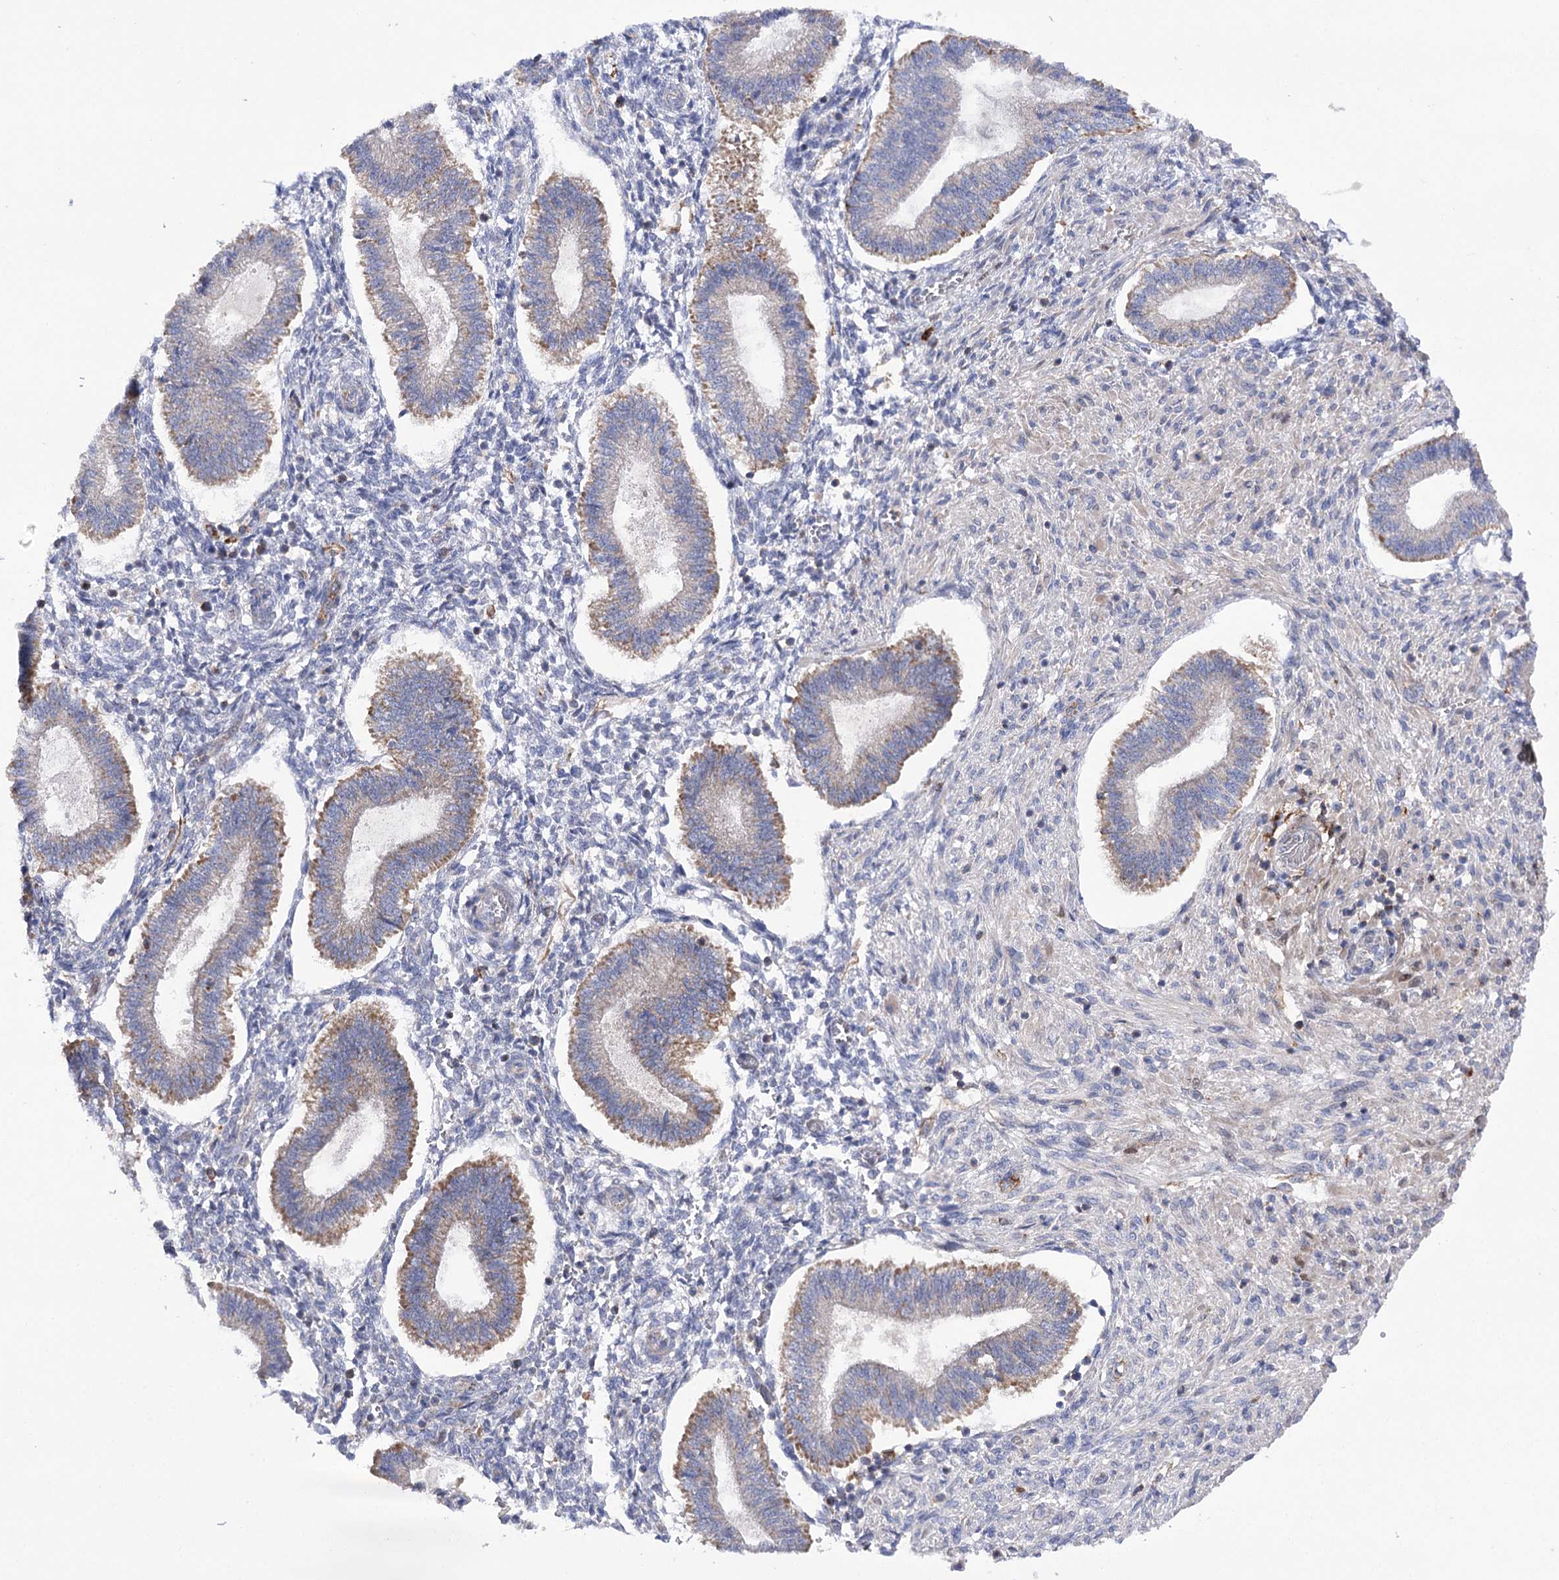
{"staining": {"intensity": "negative", "quantity": "none", "location": "none"}, "tissue": "endometrium", "cell_type": "Cells in endometrial stroma", "image_type": "normal", "snomed": [{"axis": "morphology", "description": "Normal tissue, NOS"}, {"axis": "topography", "description": "Endometrium"}], "caption": "Immunohistochemical staining of normal endometrium demonstrates no significant staining in cells in endometrial stroma.", "gene": "COX15", "patient": {"sex": "female", "age": 25}}